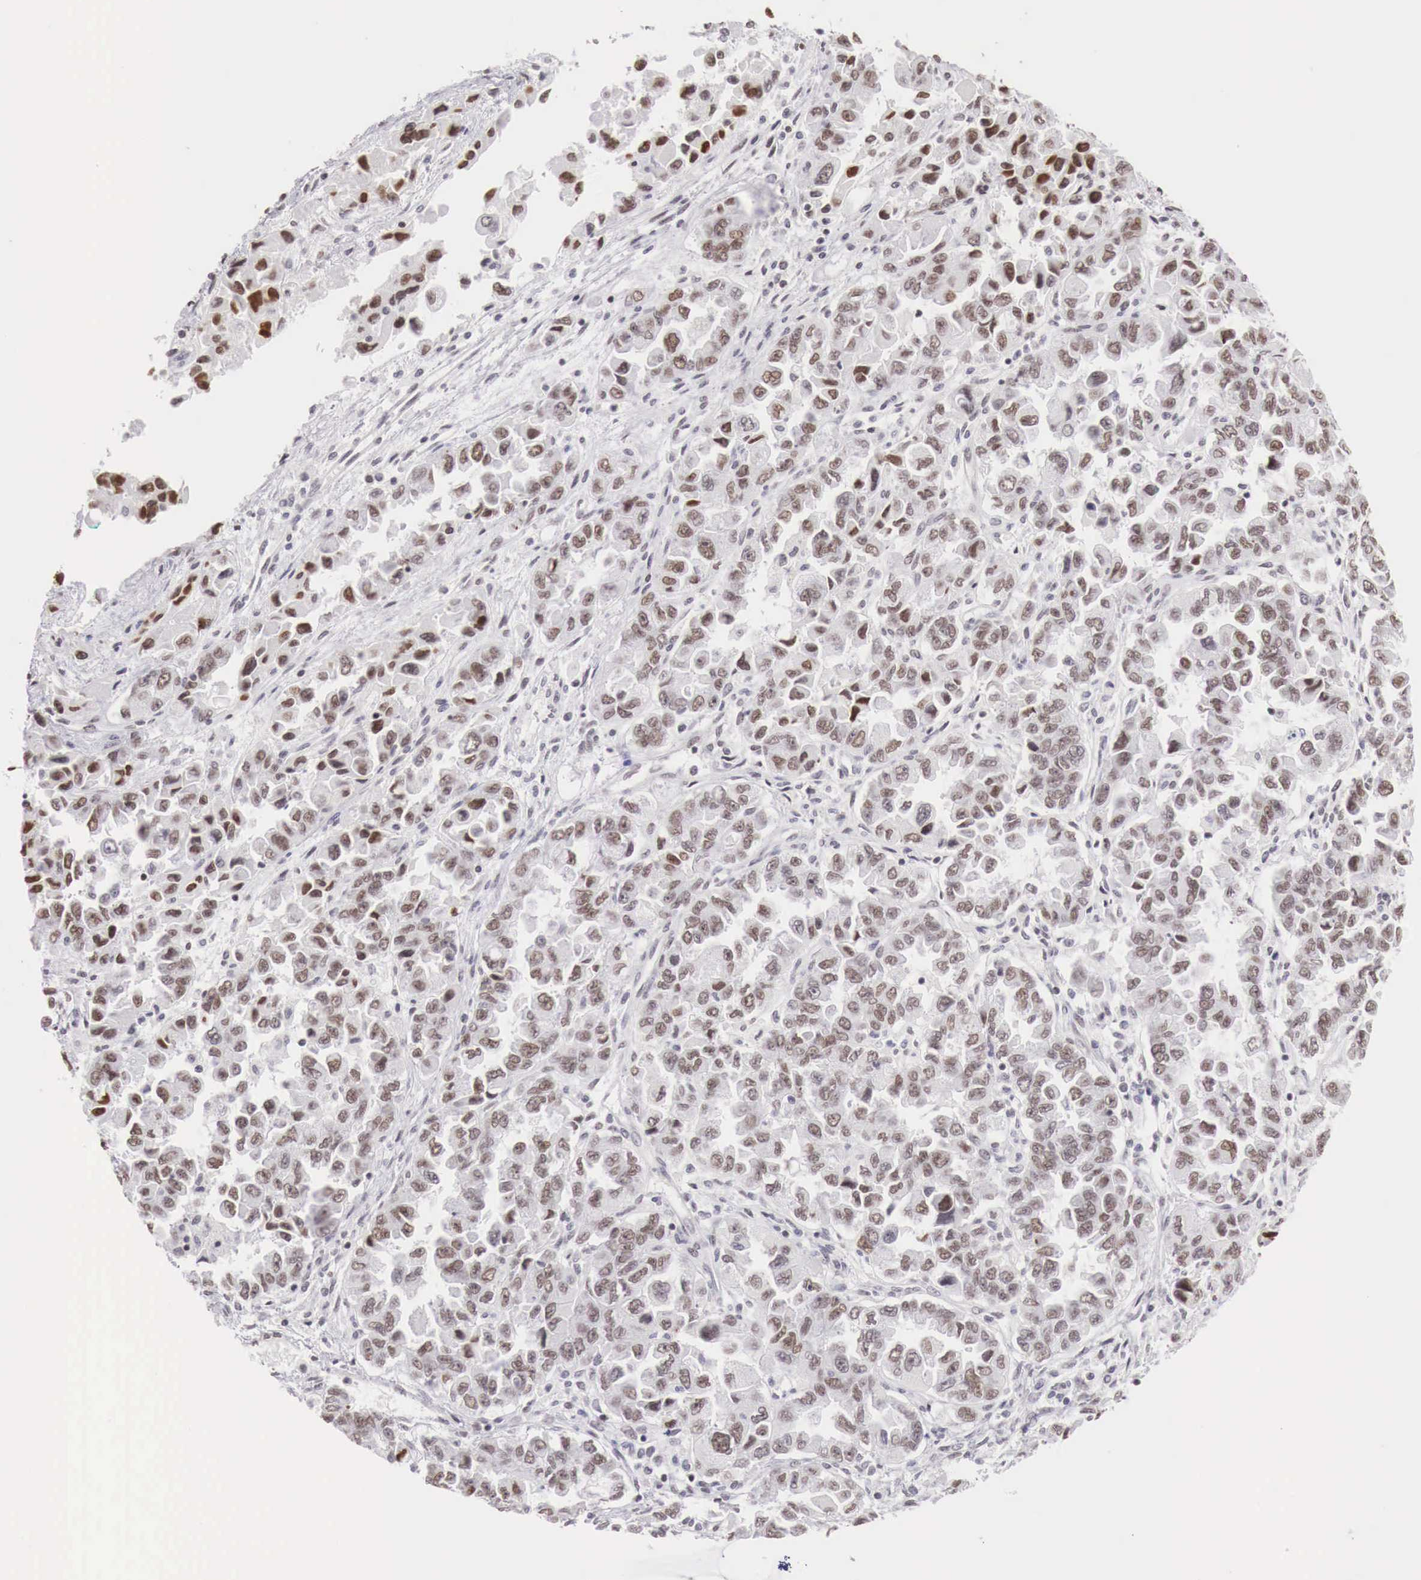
{"staining": {"intensity": "weak", "quantity": "25%-75%", "location": "nuclear"}, "tissue": "ovarian cancer", "cell_type": "Tumor cells", "image_type": "cancer", "snomed": [{"axis": "morphology", "description": "Cystadenocarcinoma, serous, NOS"}, {"axis": "topography", "description": "Ovary"}], "caption": "Protein staining shows weak nuclear staining in about 25%-75% of tumor cells in ovarian cancer (serous cystadenocarcinoma).", "gene": "PHF14", "patient": {"sex": "female", "age": 84}}